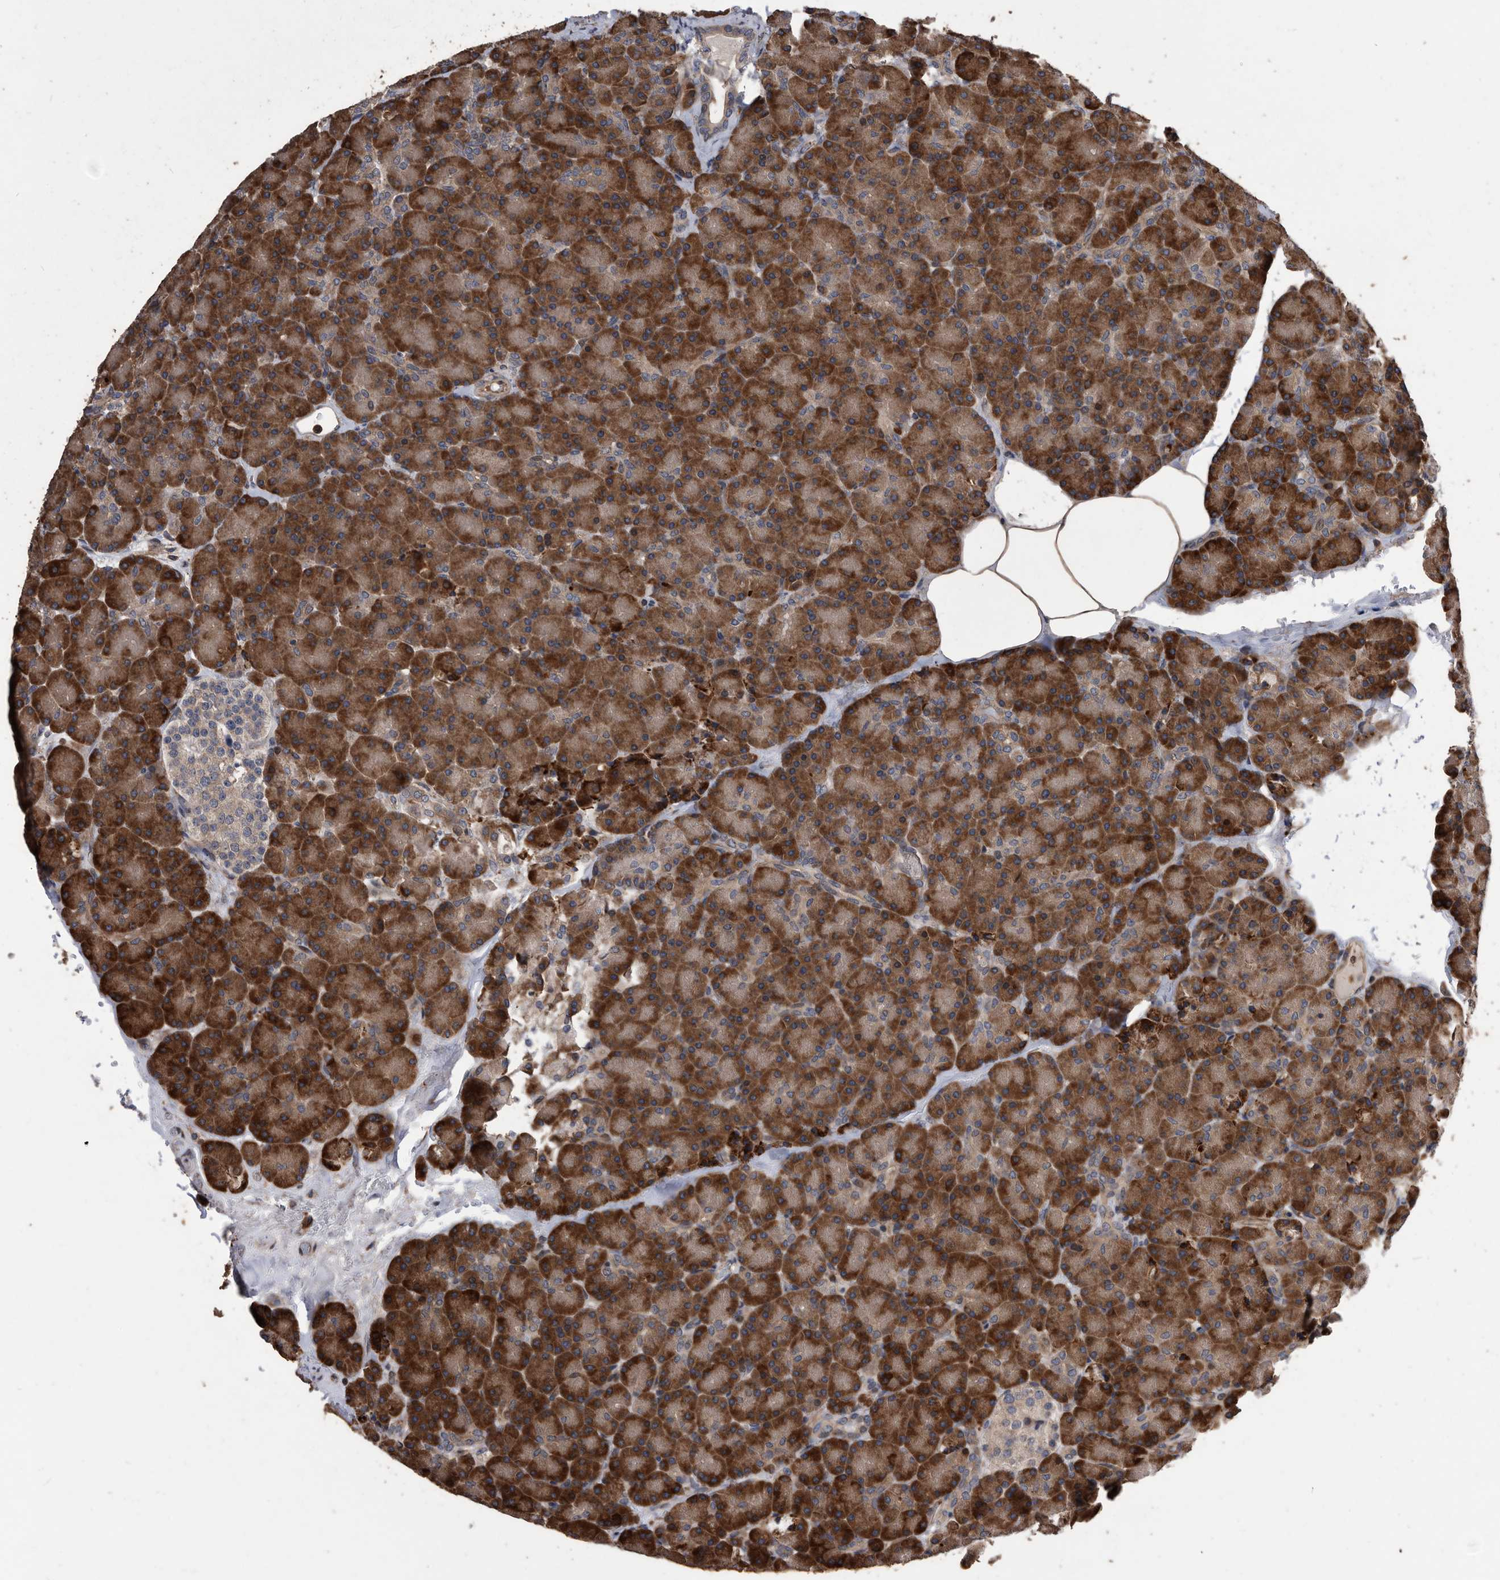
{"staining": {"intensity": "strong", "quantity": ">75%", "location": "cytoplasmic/membranous"}, "tissue": "pancreas", "cell_type": "Exocrine glandular cells", "image_type": "normal", "snomed": [{"axis": "morphology", "description": "Normal tissue, NOS"}, {"axis": "topography", "description": "Pancreas"}], "caption": "Unremarkable pancreas was stained to show a protein in brown. There is high levels of strong cytoplasmic/membranous staining in approximately >75% of exocrine glandular cells. (DAB IHC, brown staining for protein, blue staining for nuclei).", "gene": "SERINC2", "patient": {"sex": "female", "age": 43}}